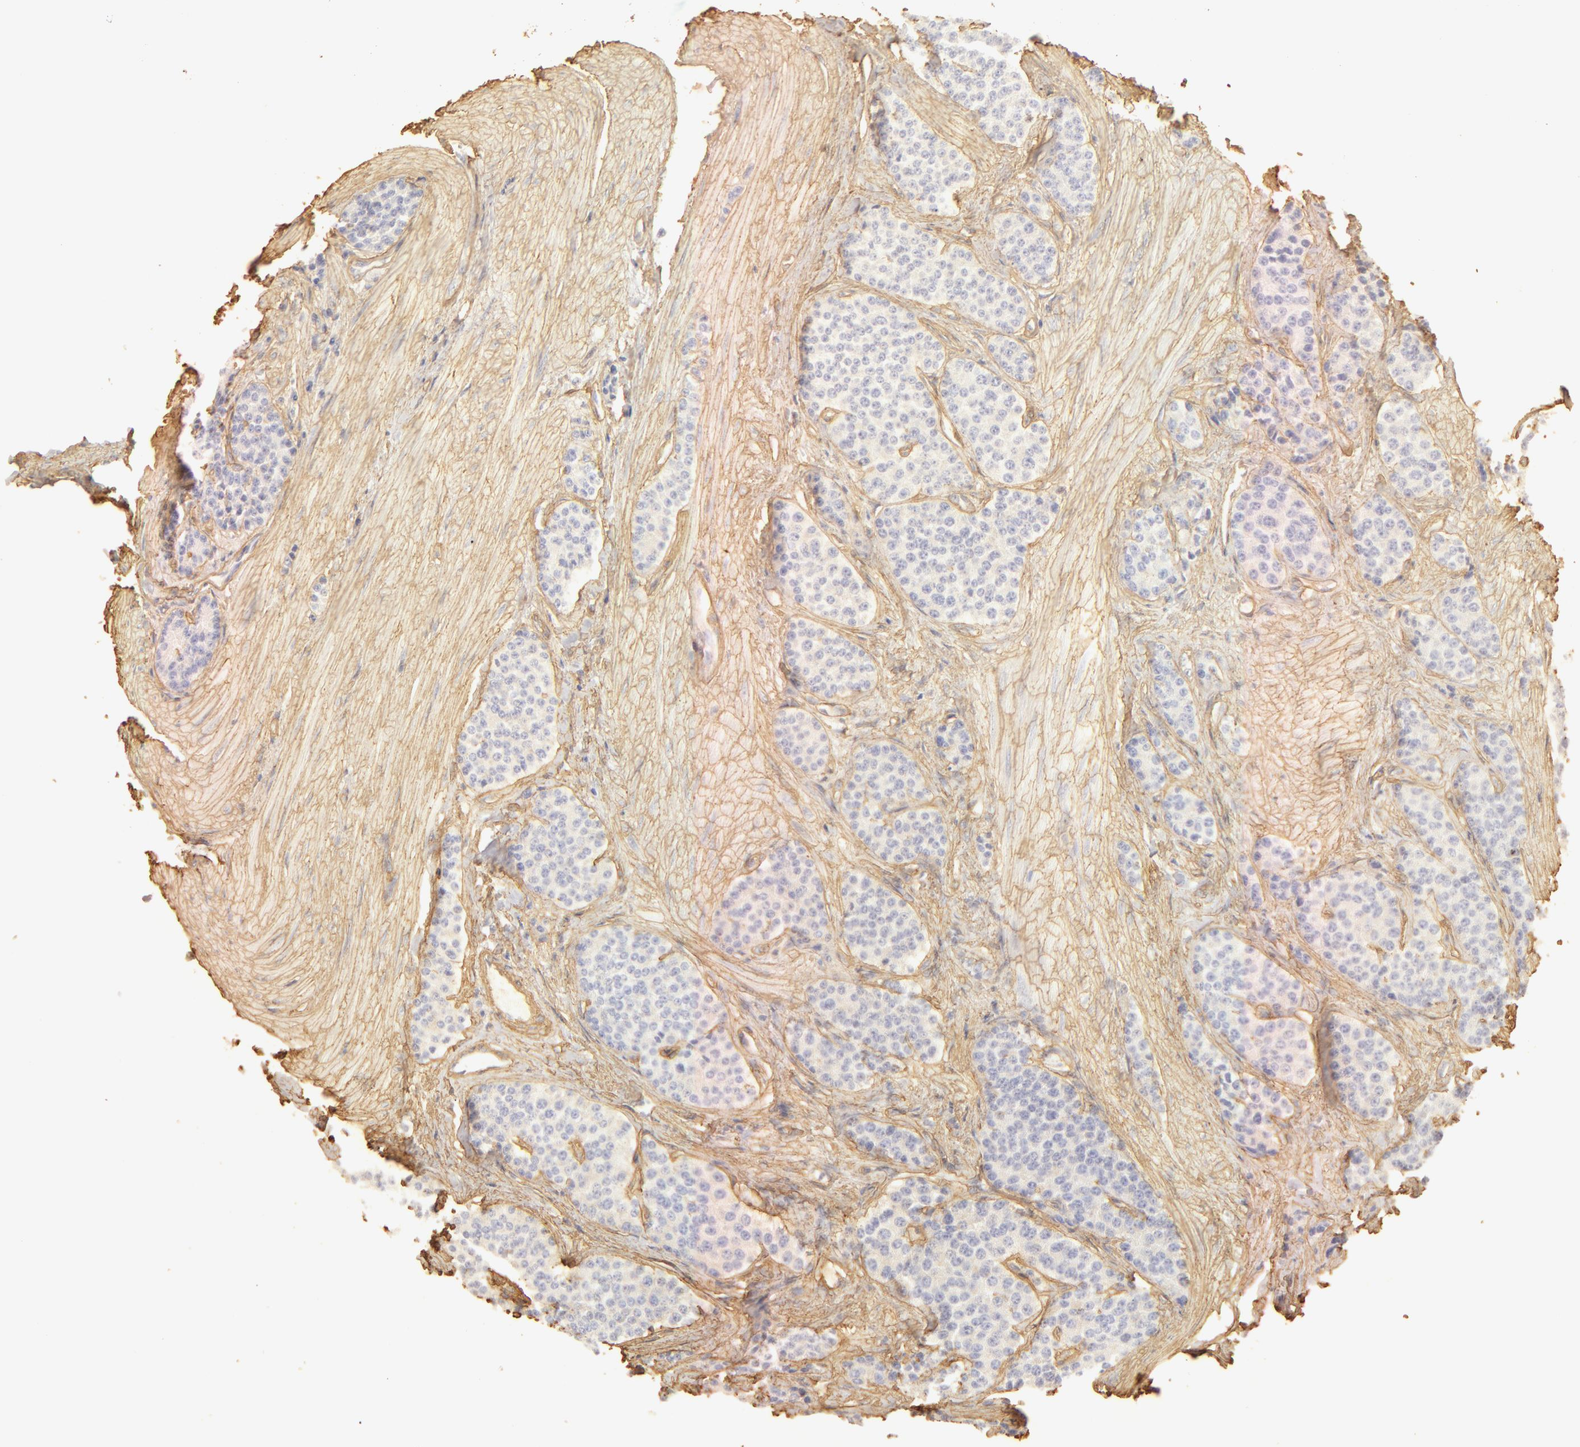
{"staining": {"intensity": "negative", "quantity": "none", "location": "none"}, "tissue": "carcinoid", "cell_type": "Tumor cells", "image_type": "cancer", "snomed": [{"axis": "morphology", "description": "Carcinoid, malignant, NOS"}, {"axis": "topography", "description": "Stomach"}], "caption": "Tumor cells show no significant staining in carcinoid (malignant).", "gene": "COL4A1", "patient": {"sex": "female", "age": 76}}